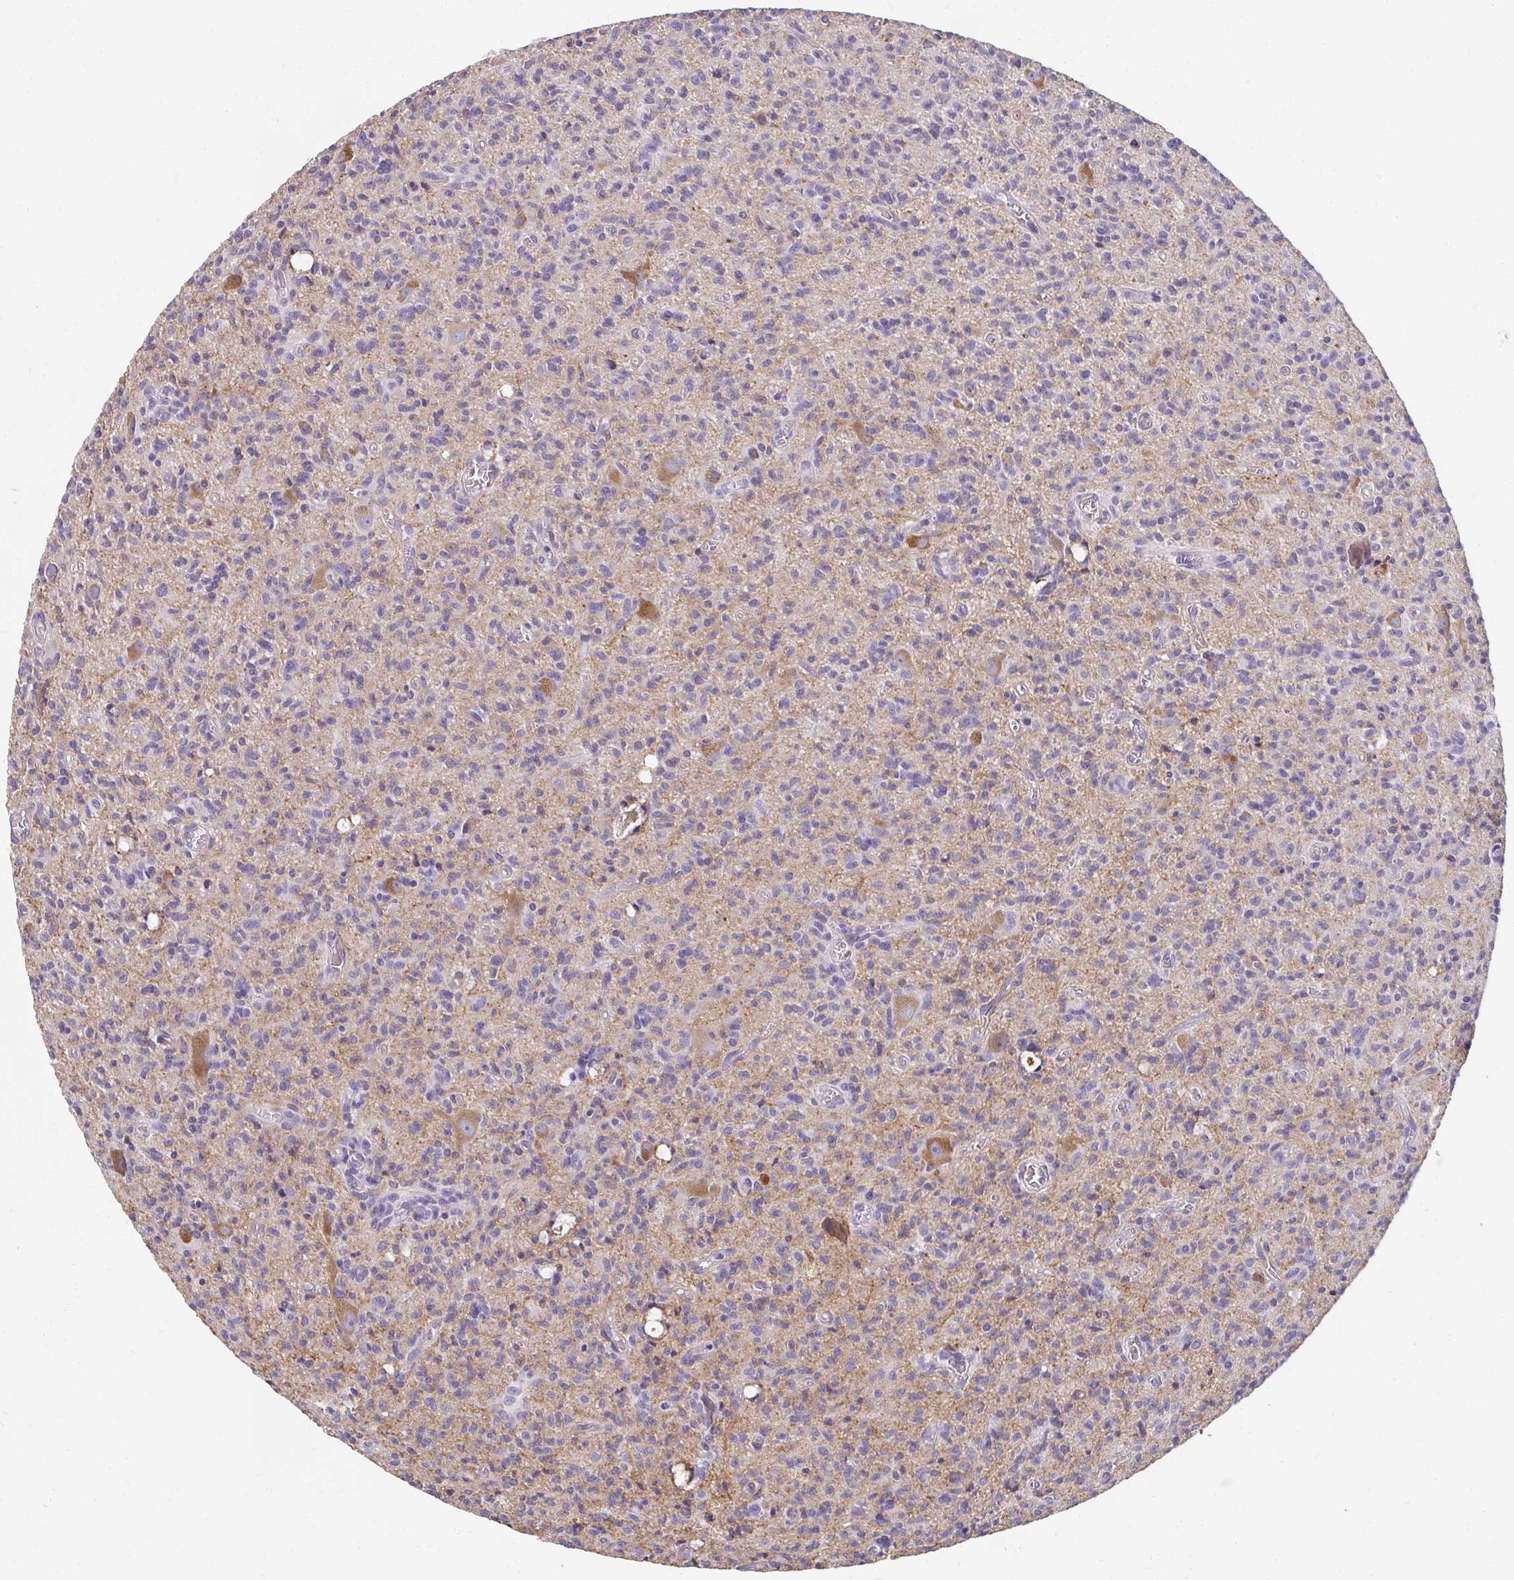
{"staining": {"intensity": "negative", "quantity": "none", "location": "none"}, "tissue": "glioma", "cell_type": "Tumor cells", "image_type": "cancer", "snomed": [{"axis": "morphology", "description": "Glioma, malignant, Low grade"}, {"axis": "topography", "description": "Brain"}], "caption": "A micrograph of glioma stained for a protein exhibits no brown staining in tumor cells. (DAB (3,3'-diaminobenzidine) immunohistochemistry, high magnification).", "gene": "PDE2A", "patient": {"sex": "male", "age": 64}}